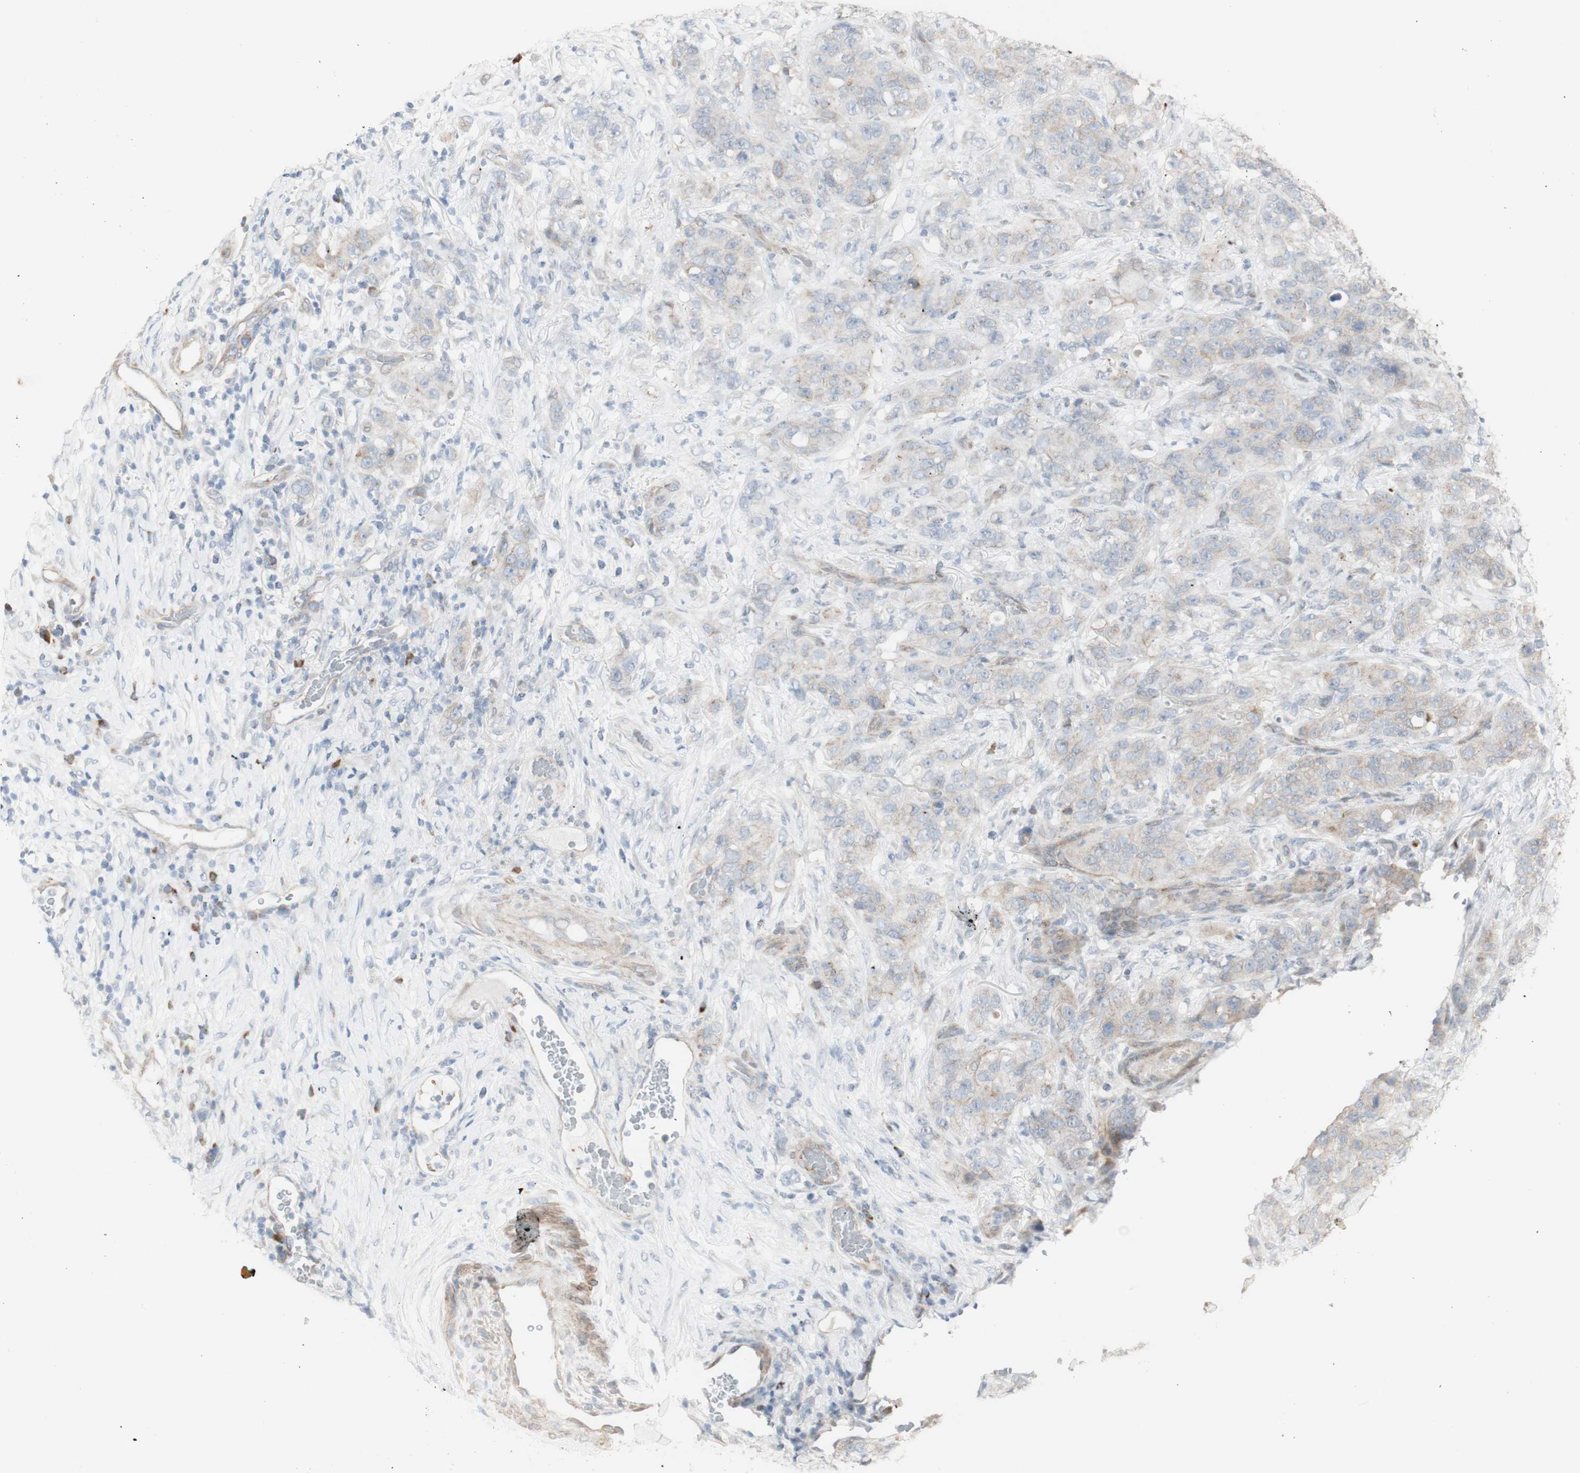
{"staining": {"intensity": "negative", "quantity": "none", "location": "none"}, "tissue": "stomach cancer", "cell_type": "Tumor cells", "image_type": "cancer", "snomed": [{"axis": "morphology", "description": "Adenocarcinoma, NOS"}, {"axis": "topography", "description": "Stomach"}], "caption": "An IHC histopathology image of stomach cancer is shown. There is no staining in tumor cells of stomach cancer.", "gene": "NDST4", "patient": {"sex": "male", "age": 48}}